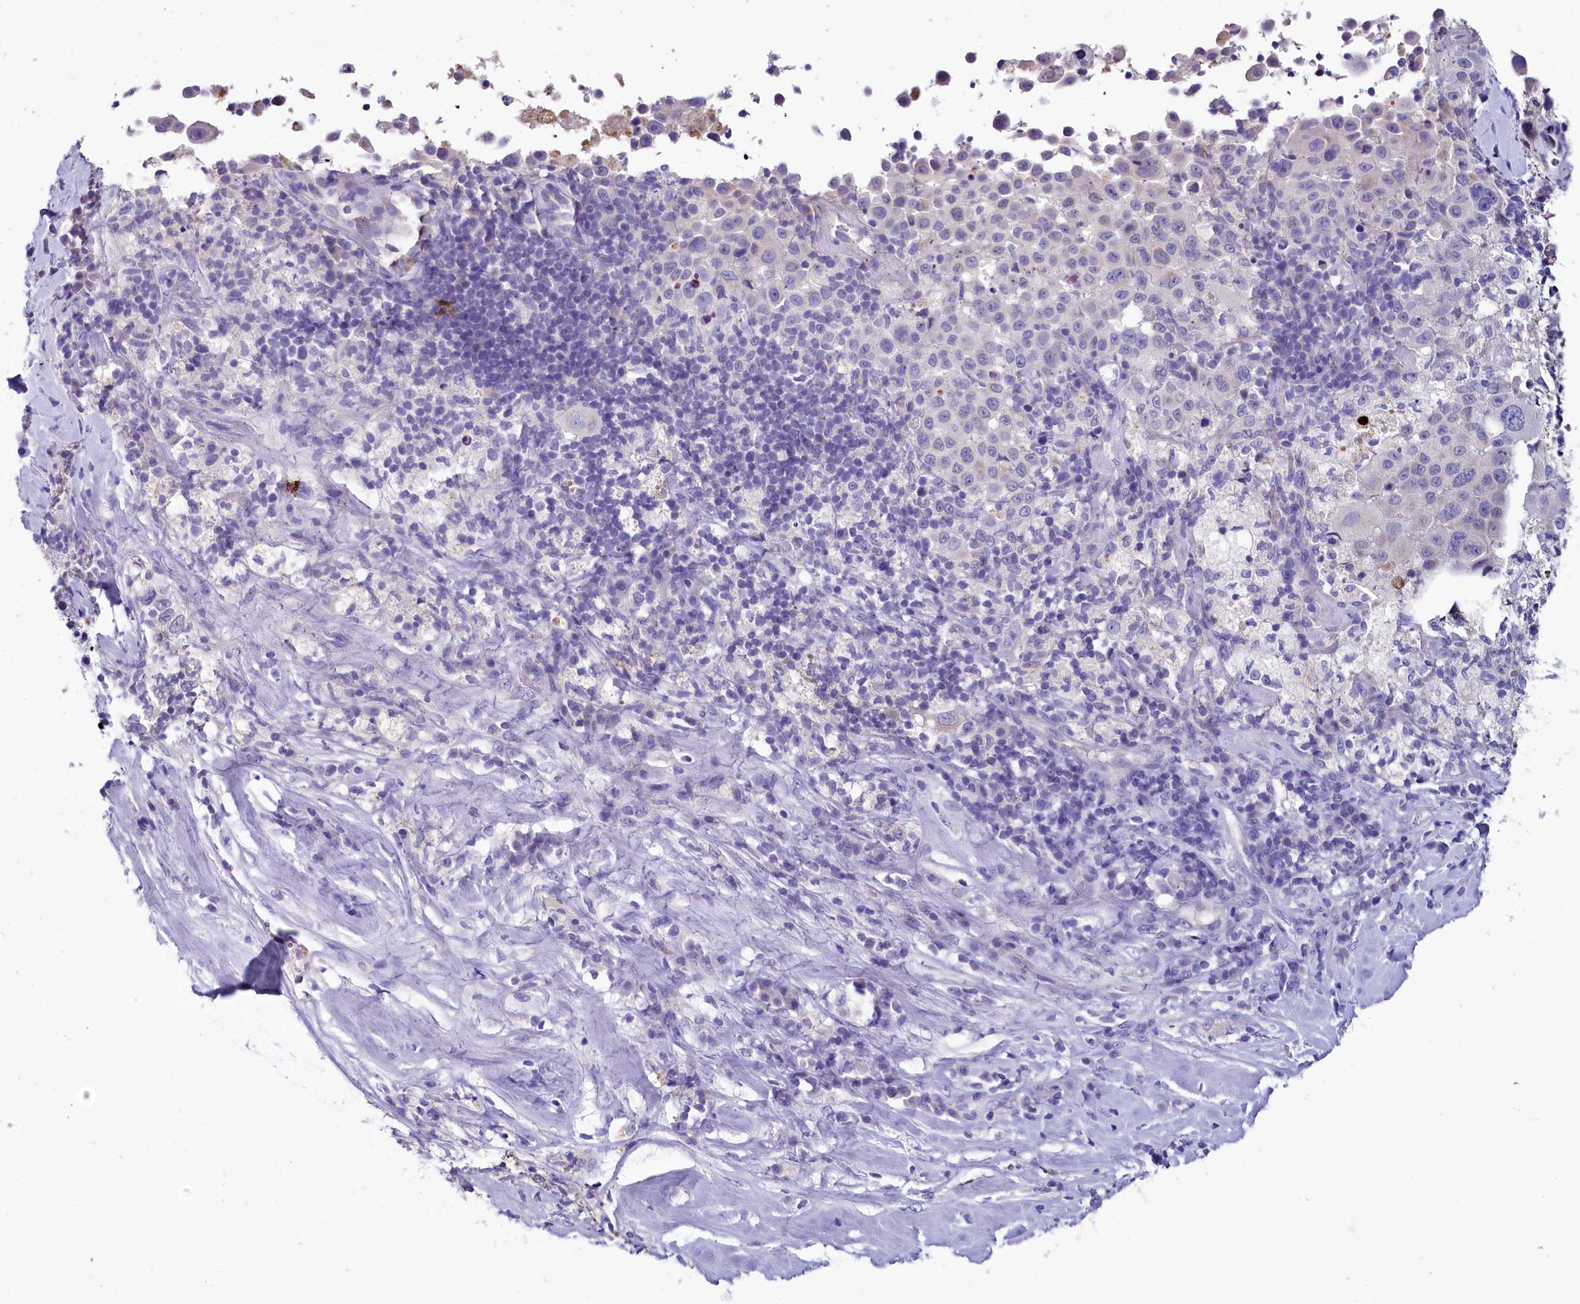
{"staining": {"intensity": "negative", "quantity": "none", "location": "none"}, "tissue": "melanoma", "cell_type": "Tumor cells", "image_type": "cancer", "snomed": [{"axis": "morphology", "description": "Malignant melanoma, Metastatic site"}, {"axis": "topography", "description": "Lymph node"}], "caption": "Immunohistochemistry (IHC) histopathology image of human malignant melanoma (metastatic site) stained for a protein (brown), which exhibits no expression in tumor cells. (DAB (3,3'-diaminobenzidine) immunohistochemistry, high magnification).", "gene": "INSC", "patient": {"sex": "male", "age": 62}}